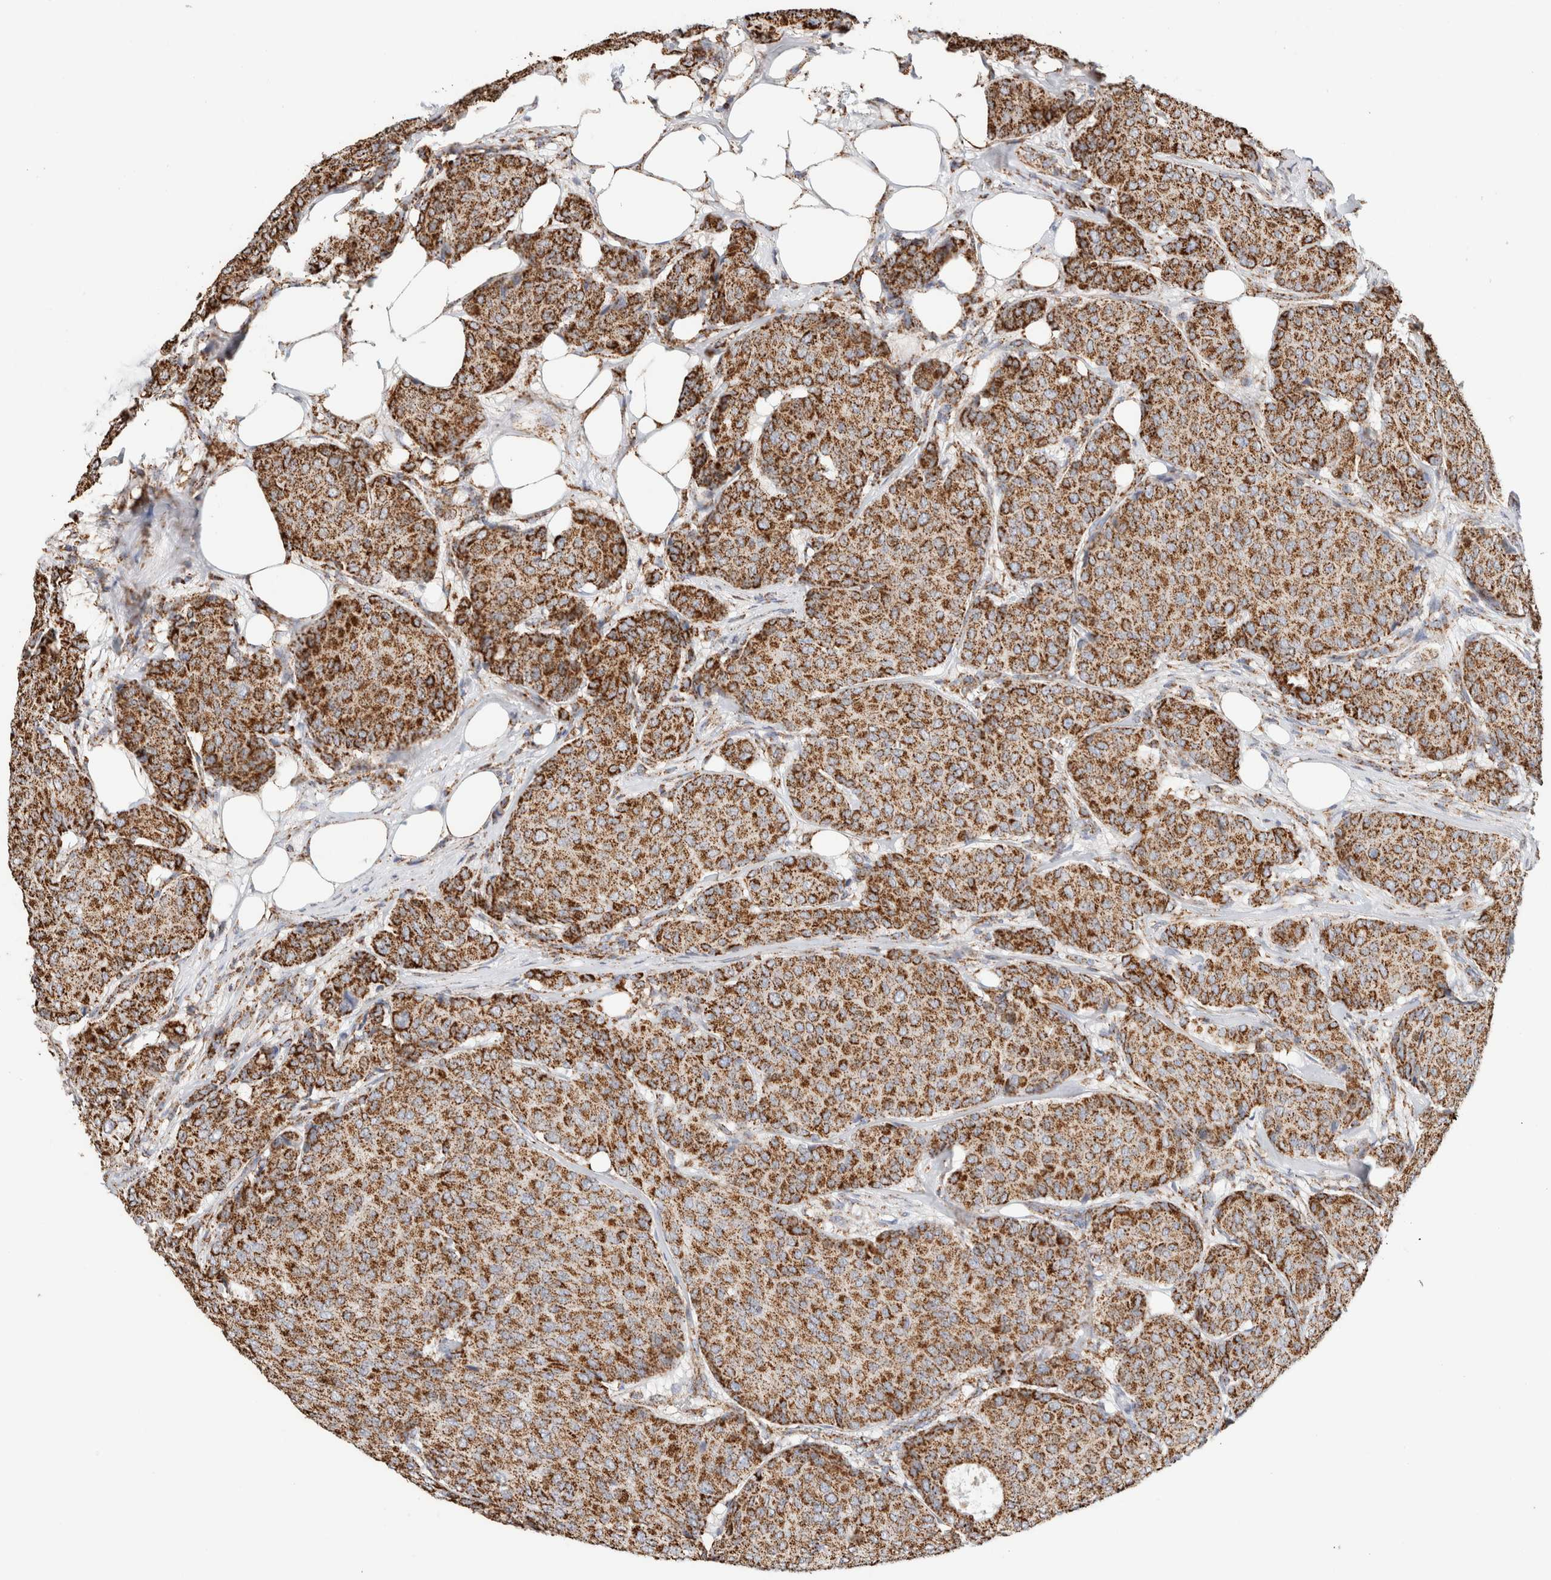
{"staining": {"intensity": "moderate", "quantity": ">75%", "location": "cytoplasmic/membranous"}, "tissue": "breast cancer", "cell_type": "Tumor cells", "image_type": "cancer", "snomed": [{"axis": "morphology", "description": "Duct carcinoma"}, {"axis": "topography", "description": "Breast"}], "caption": "Tumor cells exhibit moderate cytoplasmic/membranous staining in approximately >75% of cells in breast cancer. (Stains: DAB (3,3'-diaminobenzidine) in brown, nuclei in blue, Microscopy: brightfield microscopy at high magnification).", "gene": "C1QBP", "patient": {"sex": "female", "age": 75}}